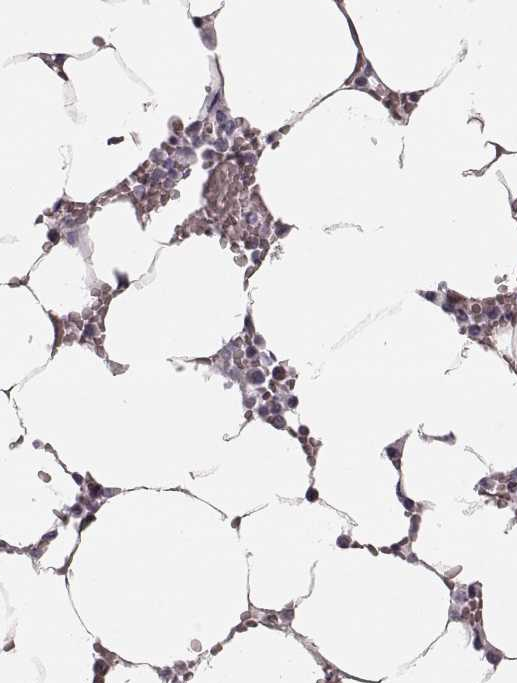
{"staining": {"intensity": "weak", "quantity": "<25%", "location": "cytoplasmic/membranous,nuclear"}, "tissue": "bone marrow", "cell_type": "Hematopoietic cells", "image_type": "normal", "snomed": [{"axis": "morphology", "description": "Normal tissue, NOS"}, {"axis": "topography", "description": "Bone marrow"}], "caption": "Immunohistochemistry (IHC) photomicrograph of normal bone marrow stained for a protein (brown), which exhibits no staining in hematopoietic cells. (DAB (3,3'-diaminobenzidine) immunohistochemistry (IHC) visualized using brightfield microscopy, high magnification).", "gene": "ZNF433", "patient": {"sex": "female", "age": 52}}